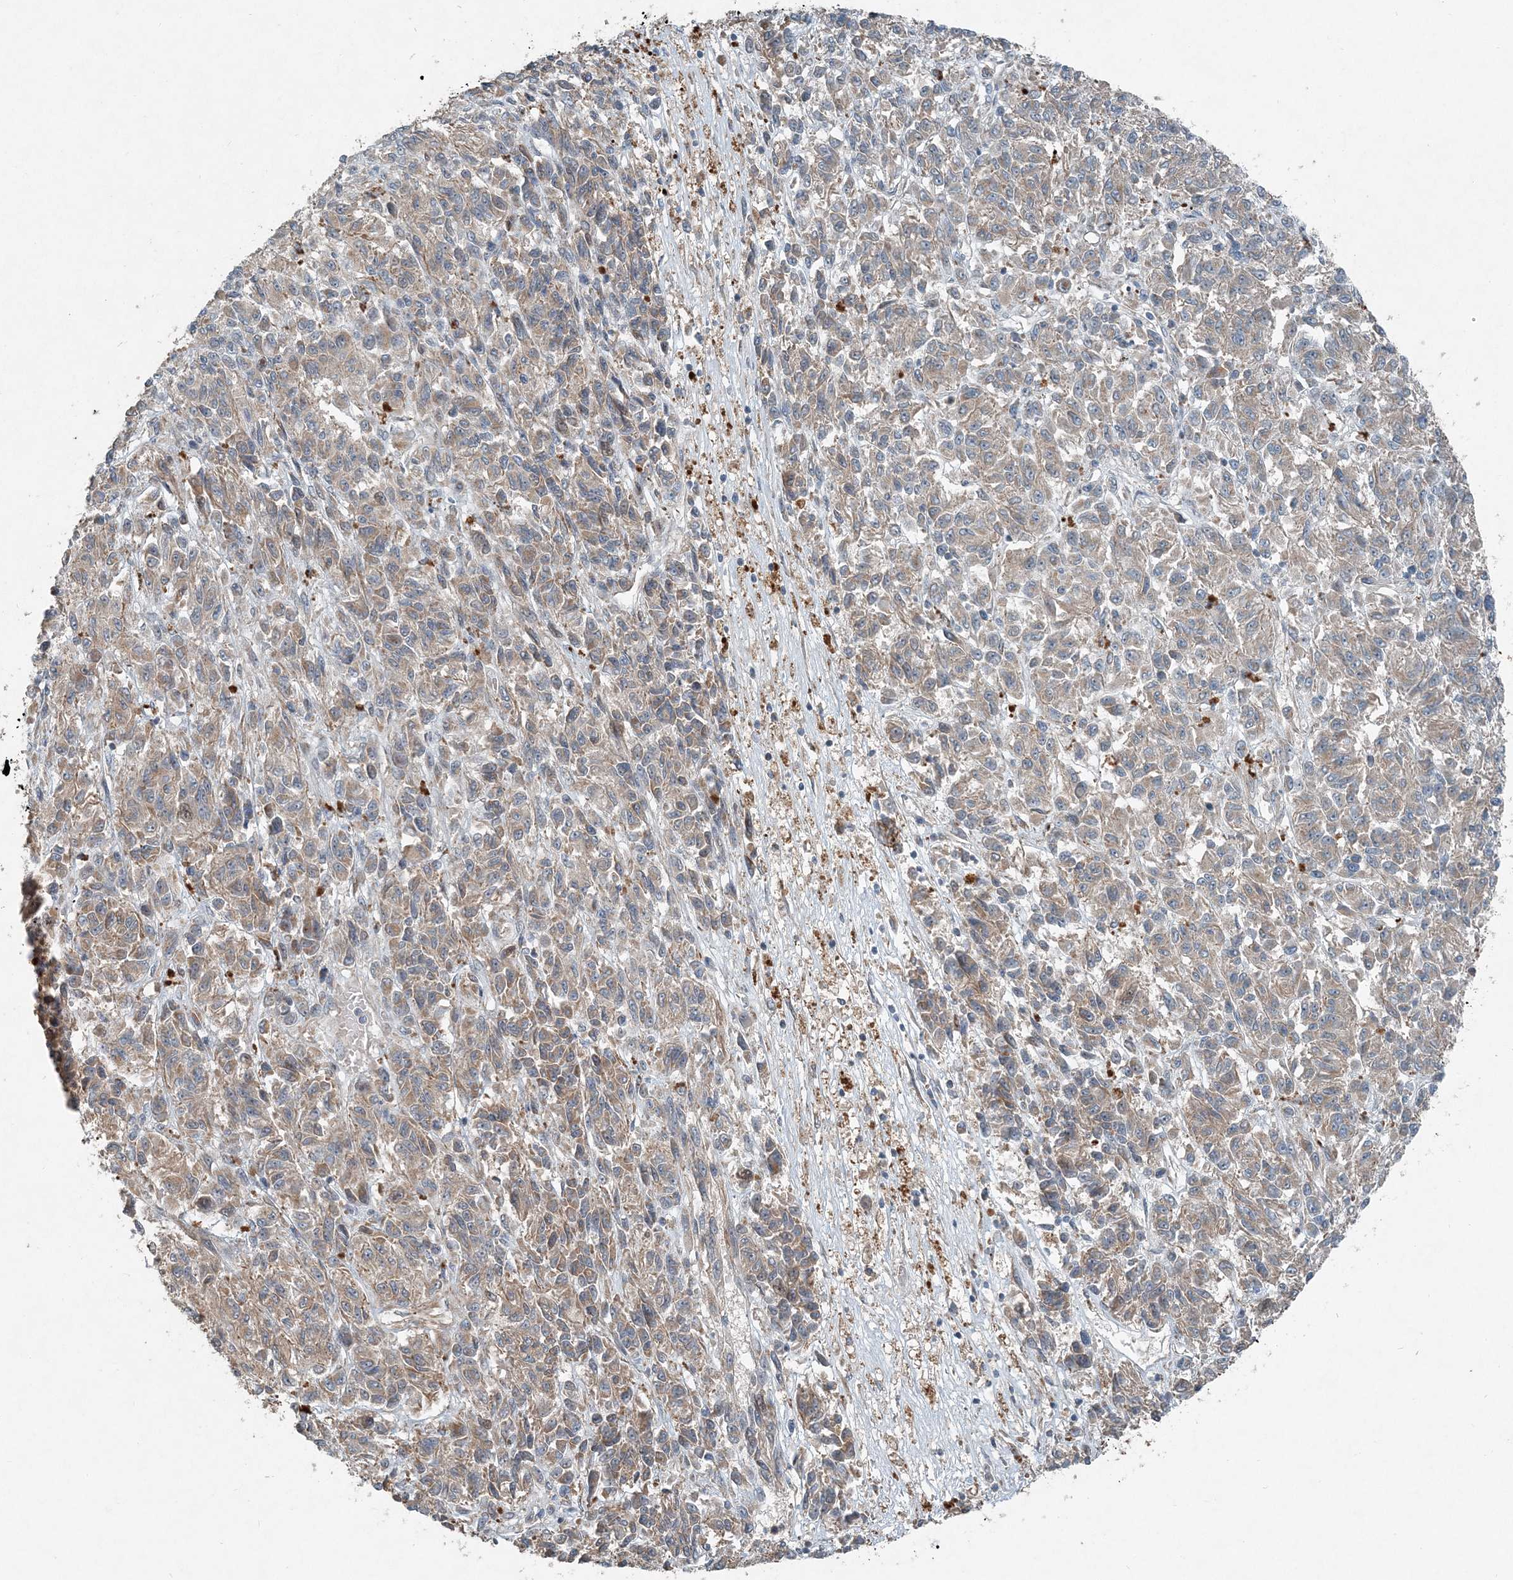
{"staining": {"intensity": "weak", "quantity": ">75%", "location": "cytoplasmic/membranous"}, "tissue": "melanoma", "cell_type": "Tumor cells", "image_type": "cancer", "snomed": [{"axis": "morphology", "description": "Malignant melanoma, Metastatic site"}, {"axis": "topography", "description": "Lung"}], "caption": "Malignant melanoma (metastatic site) stained for a protein (brown) shows weak cytoplasmic/membranous positive positivity in about >75% of tumor cells.", "gene": "INTU", "patient": {"sex": "male", "age": 64}}